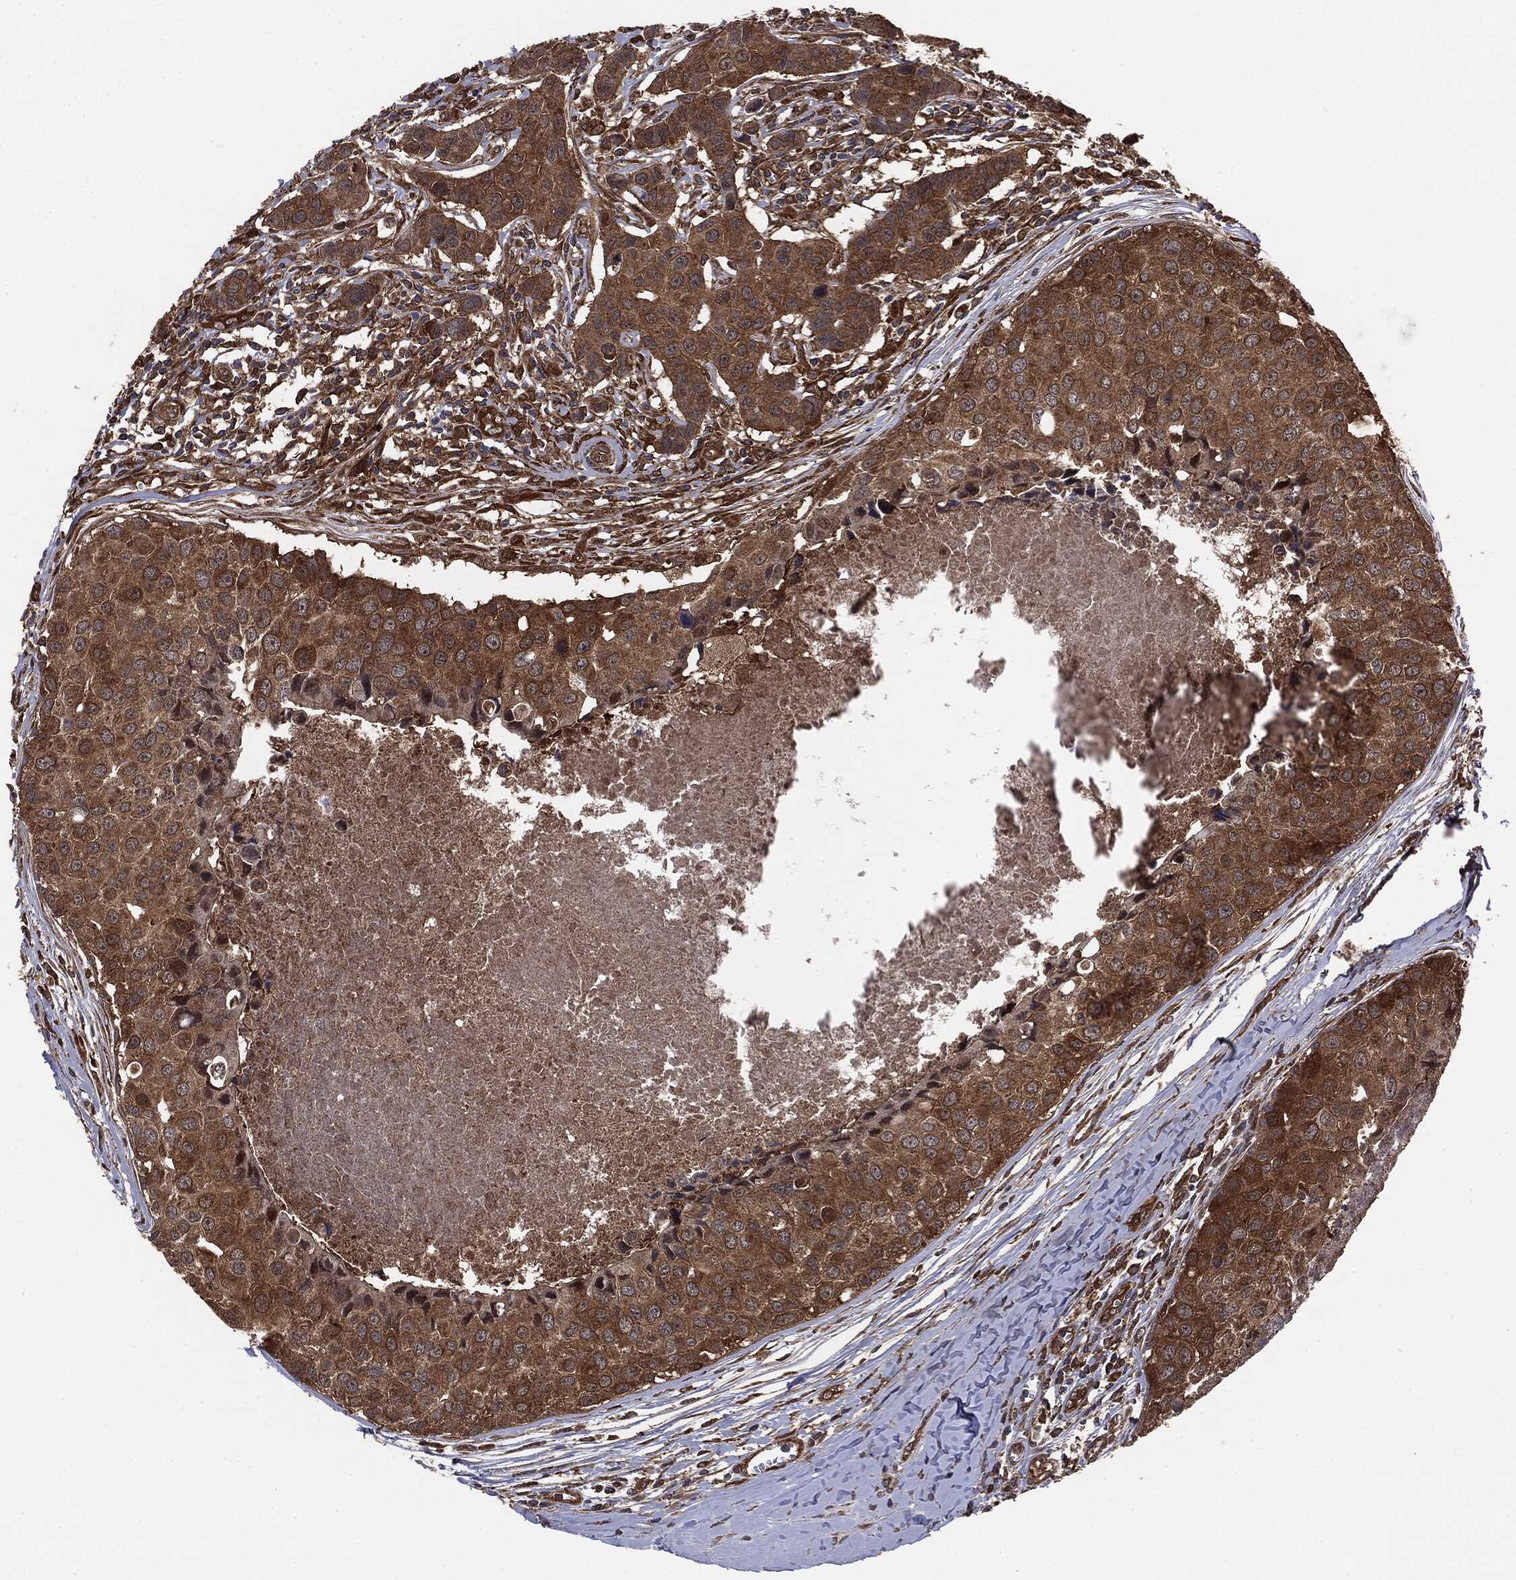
{"staining": {"intensity": "strong", "quantity": ">75%", "location": "cytoplasmic/membranous"}, "tissue": "breast cancer", "cell_type": "Tumor cells", "image_type": "cancer", "snomed": [{"axis": "morphology", "description": "Duct carcinoma"}, {"axis": "topography", "description": "Breast"}], "caption": "Brown immunohistochemical staining in breast cancer reveals strong cytoplasmic/membranous positivity in approximately >75% of tumor cells.", "gene": "NME1", "patient": {"sex": "female", "age": 24}}